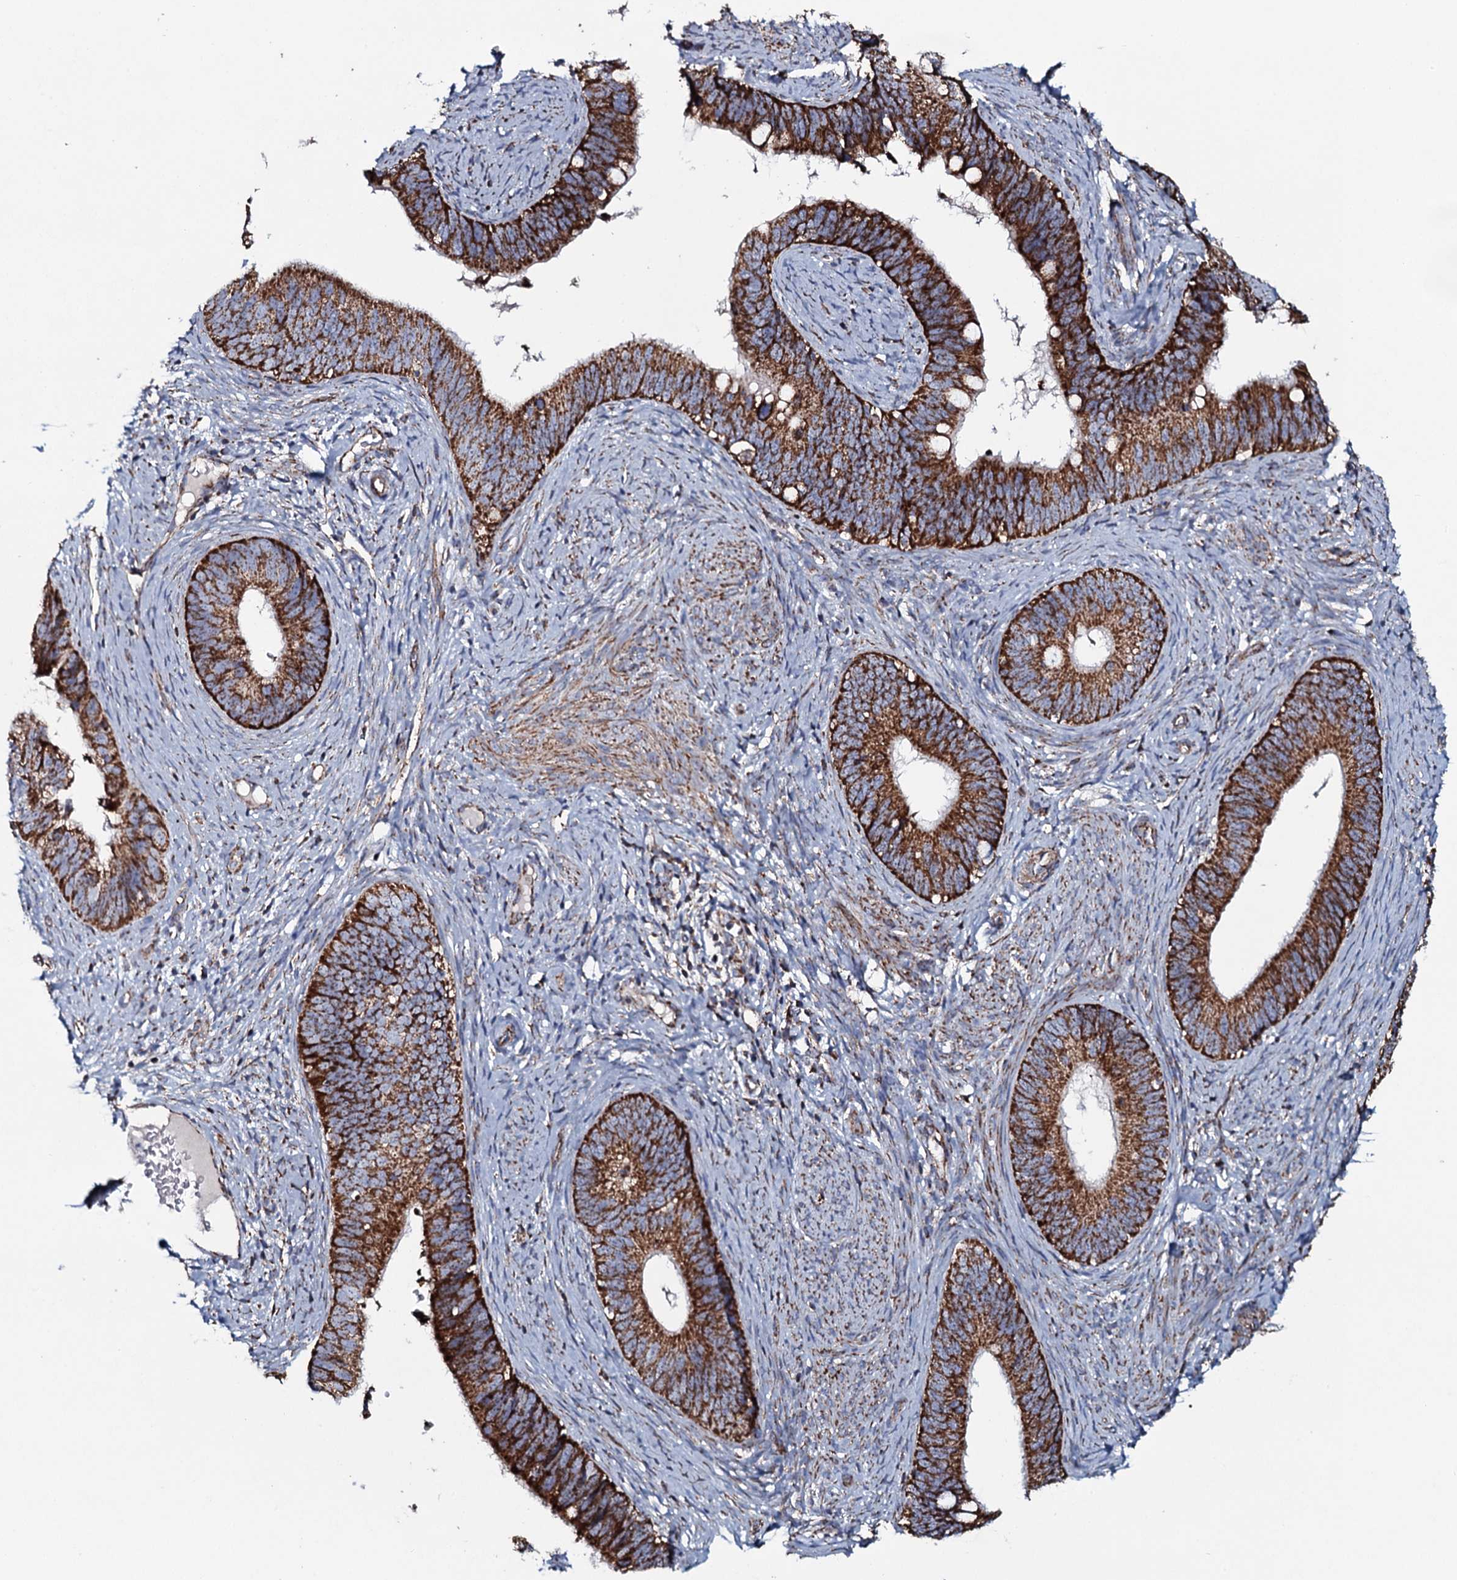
{"staining": {"intensity": "strong", "quantity": ">75%", "location": "cytoplasmic/membranous"}, "tissue": "cervical cancer", "cell_type": "Tumor cells", "image_type": "cancer", "snomed": [{"axis": "morphology", "description": "Adenocarcinoma, NOS"}, {"axis": "topography", "description": "Cervix"}], "caption": "A high-resolution micrograph shows immunohistochemistry staining of adenocarcinoma (cervical), which demonstrates strong cytoplasmic/membranous staining in about >75% of tumor cells.", "gene": "EVC2", "patient": {"sex": "female", "age": 42}}